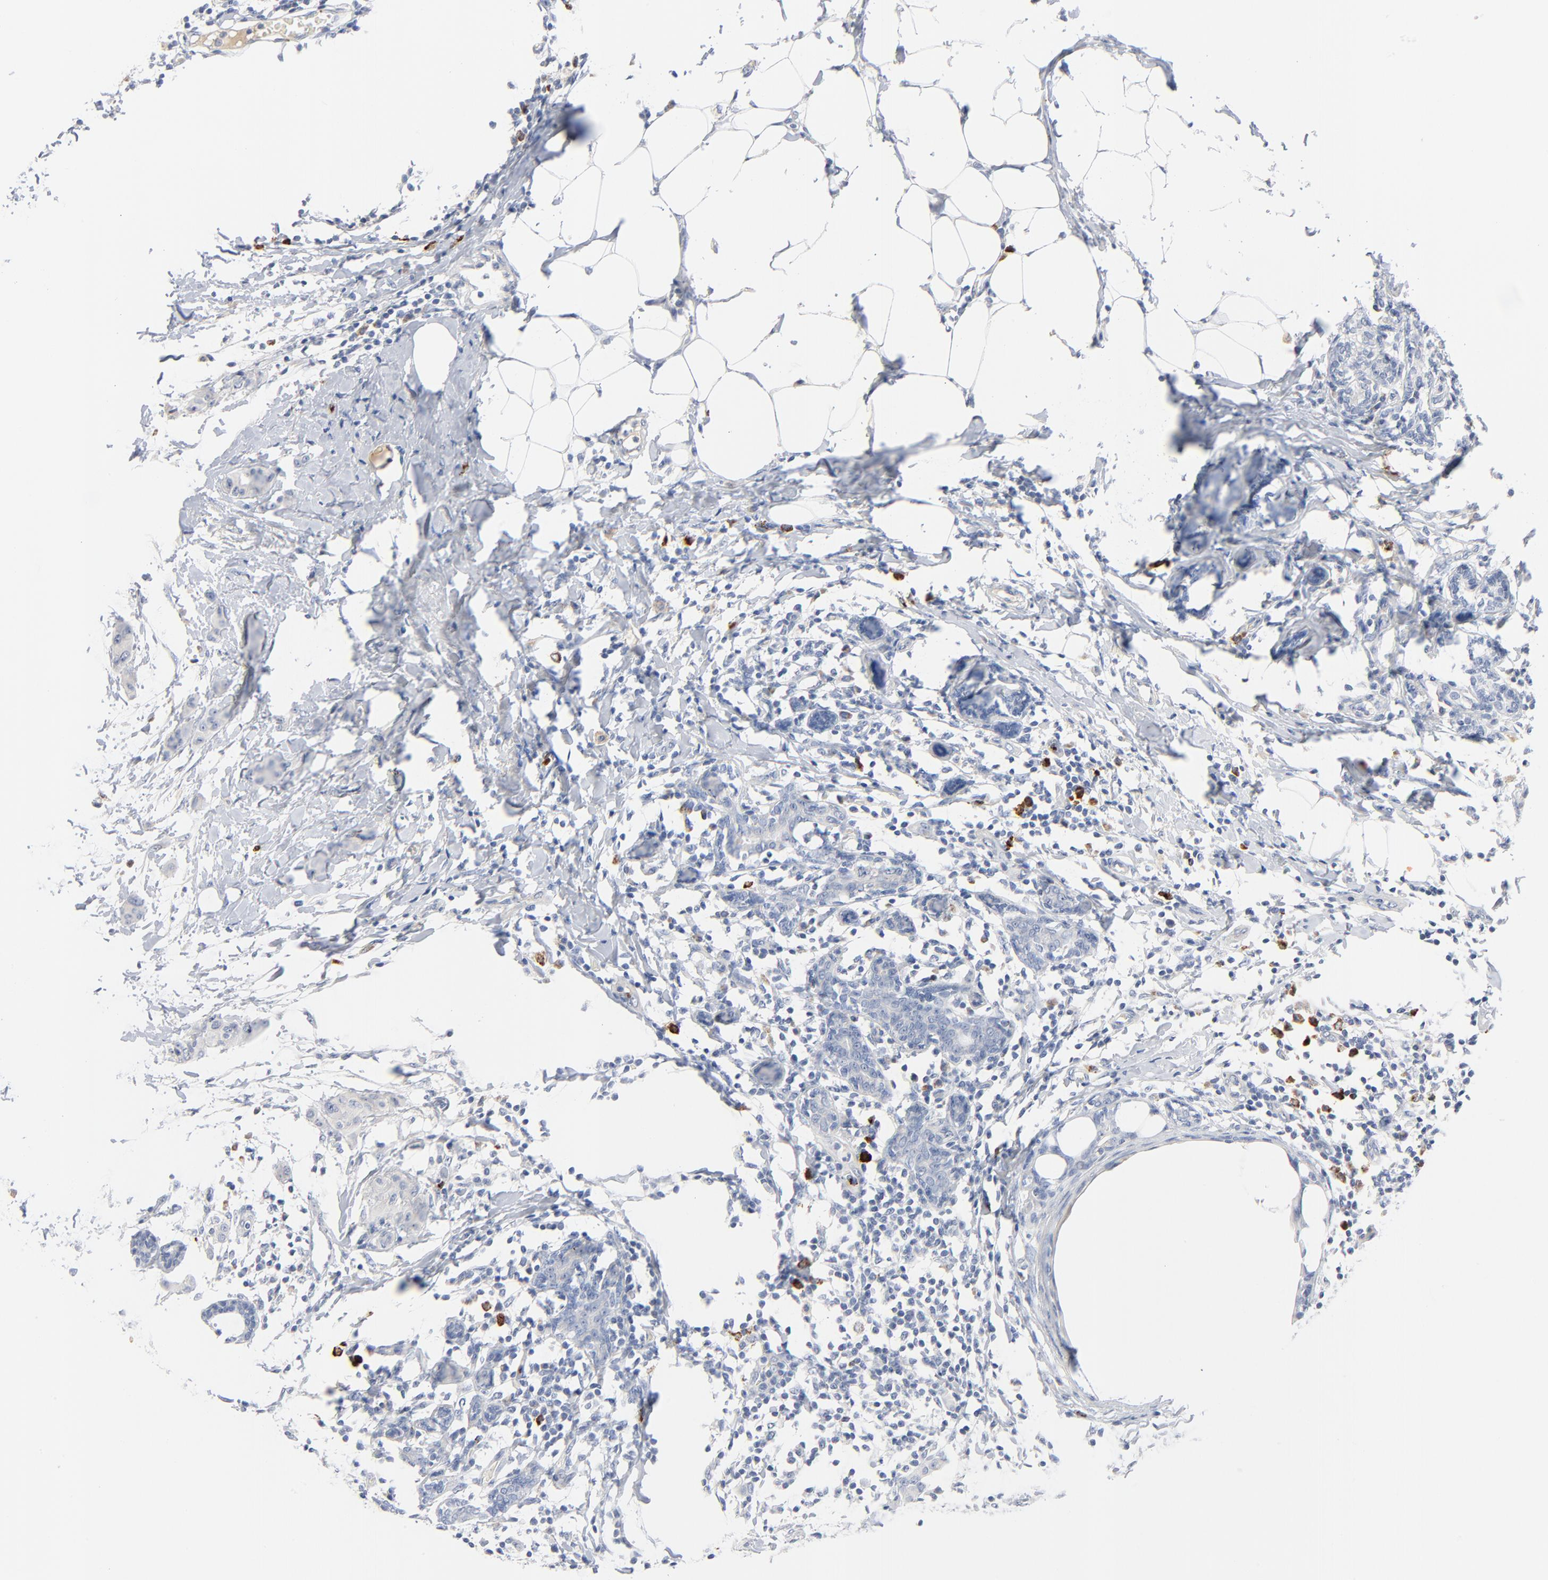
{"staining": {"intensity": "negative", "quantity": "none", "location": "none"}, "tissue": "breast cancer", "cell_type": "Tumor cells", "image_type": "cancer", "snomed": [{"axis": "morphology", "description": "Duct carcinoma"}, {"axis": "topography", "description": "Breast"}], "caption": "Immunohistochemistry of breast infiltrating ductal carcinoma displays no staining in tumor cells.", "gene": "GZMB", "patient": {"sex": "female", "age": 40}}